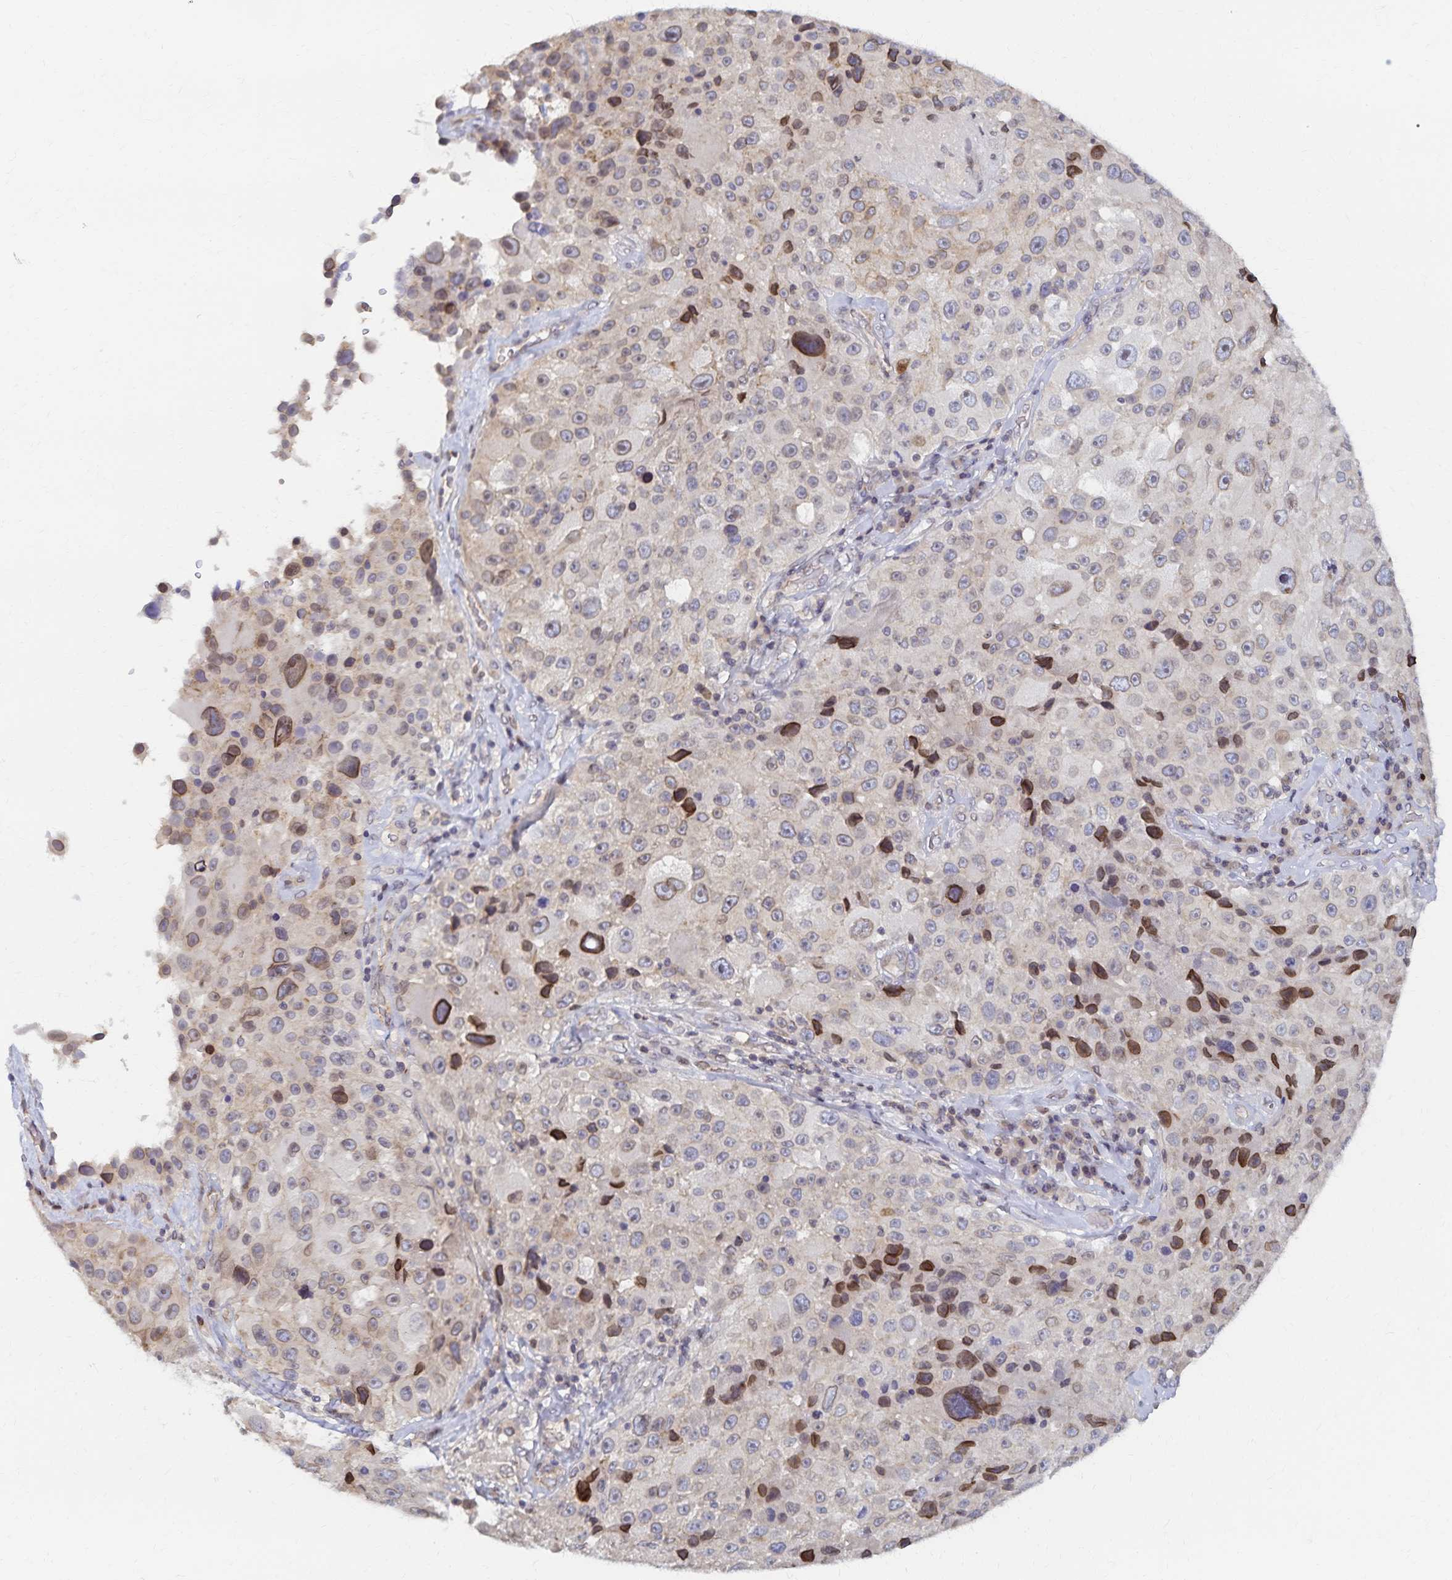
{"staining": {"intensity": "moderate", "quantity": "<25%", "location": "cytoplasmic/membranous,nuclear"}, "tissue": "melanoma", "cell_type": "Tumor cells", "image_type": "cancer", "snomed": [{"axis": "morphology", "description": "Malignant melanoma, Metastatic site"}, {"axis": "topography", "description": "Lymph node"}], "caption": "An image of malignant melanoma (metastatic site) stained for a protein shows moderate cytoplasmic/membranous and nuclear brown staining in tumor cells.", "gene": "RAB9B", "patient": {"sex": "male", "age": 62}}